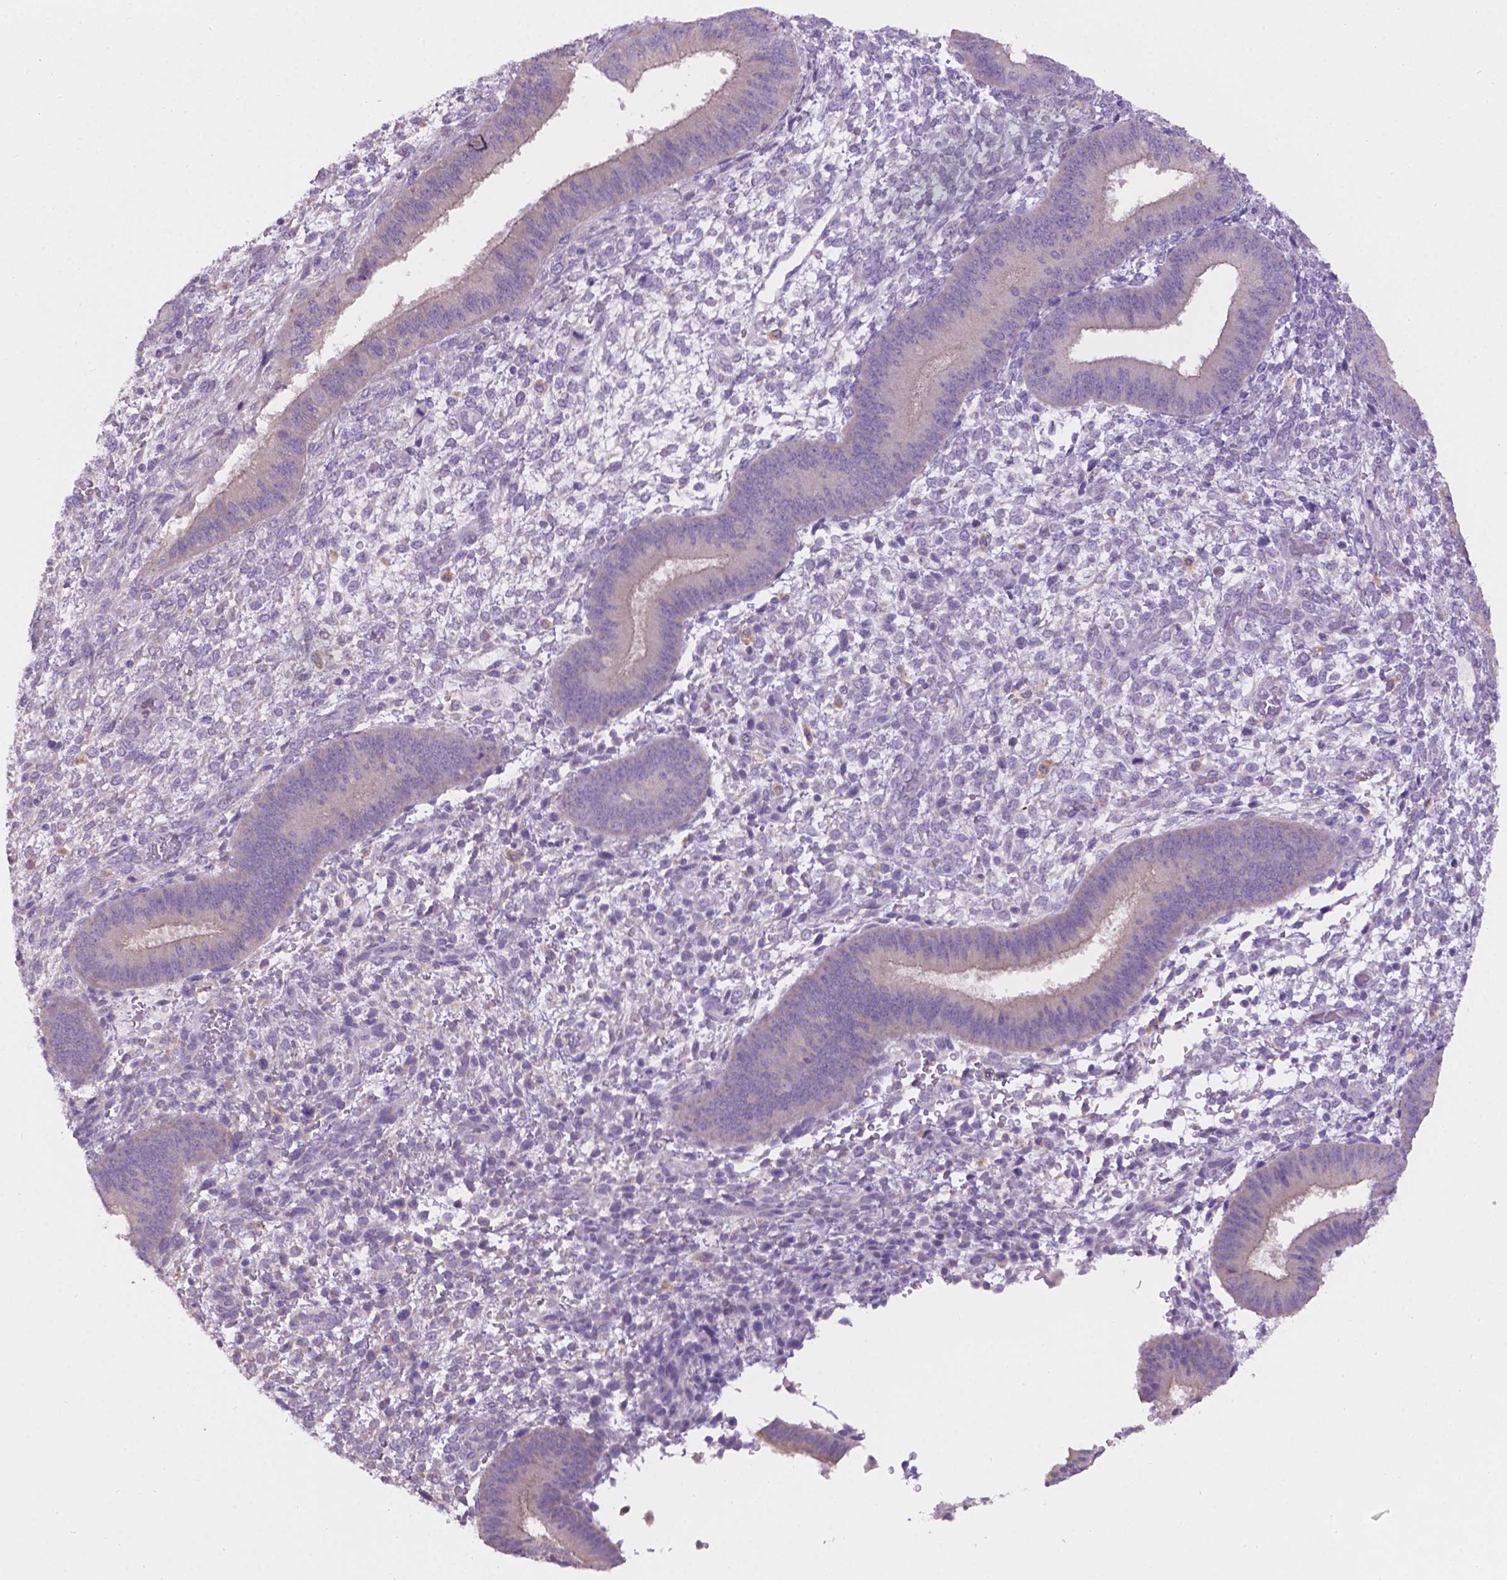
{"staining": {"intensity": "negative", "quantity": "none", "location": "none"}, "tissue": "endometrium", "cell_type": "Cells in endometrial stroma", "image_type": "normal", "snomed": [{"axis": "morphology", "description": "Normal tissue, NOS"}, {"axis": "topography", "description": "Endometrium"}], "caption": "DAB (3,3'-diaminobenzidine) immunohistochemical staining of normal endometrium displays no significant expression in cells in endometrial stroma.", "gene": "CDH7", "patient": {"sex": "female", "age": 39}}